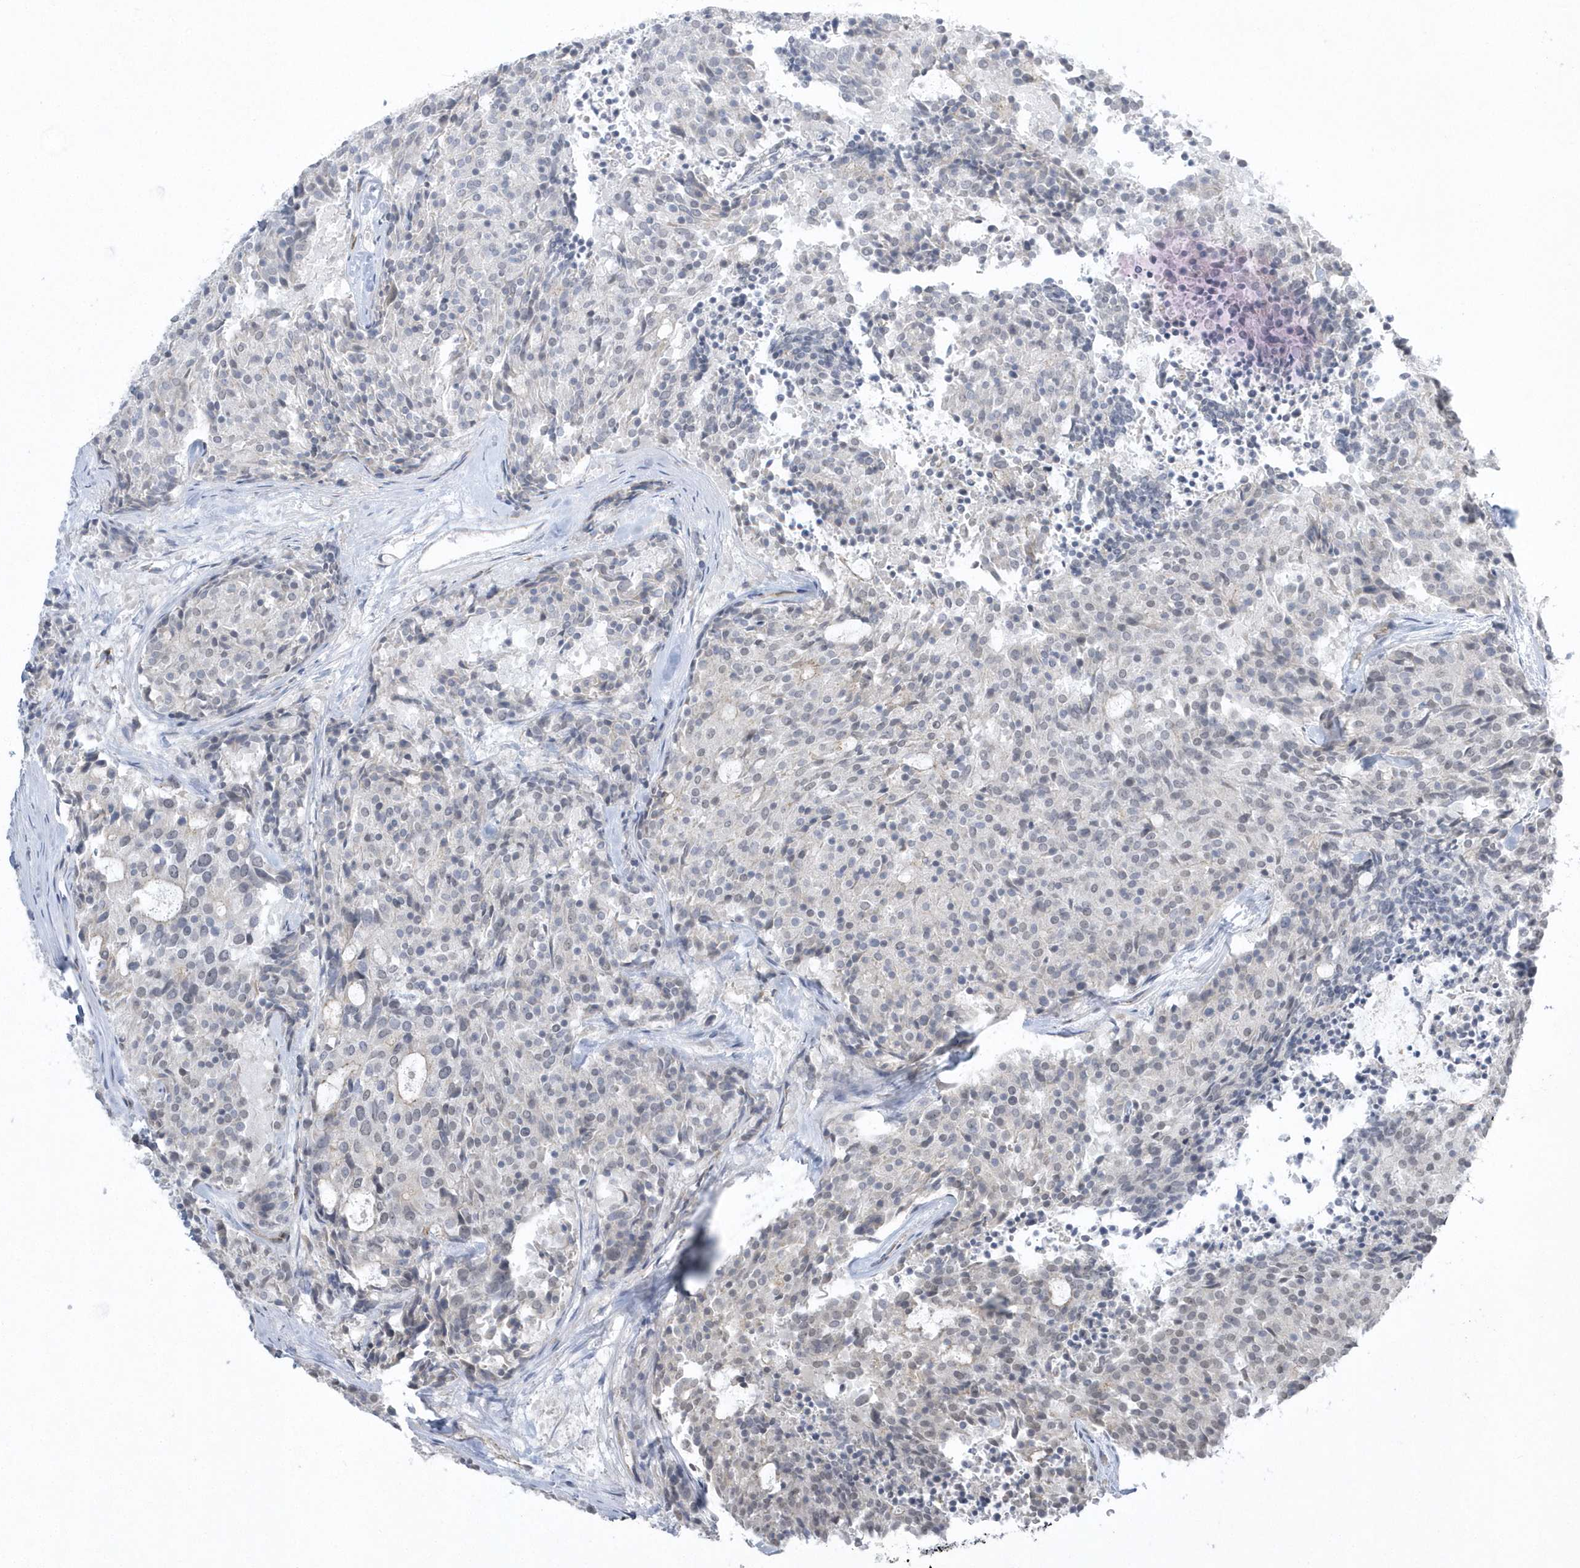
{"staining": {"intensity": "negative", "quantity": "none", "location": "none"}, "tissue": "carcinoid", "cell_type": "Tumor cells", "image_type": "cancer", "snomed": [{"axis": "morphology", "description": "Carcinoid, malignant, NOS"}, {"axis": "topography", "description": "Pancreas"}], "caption": "Immunohistochemistry photomicrograph of carcinoid stained for a protein (brown), which reveals no expression in tumor cells. (DAB IHC, high magnification).", "gene": "ZC3H12D", "patient": {"sex": "female", "age": 54}}